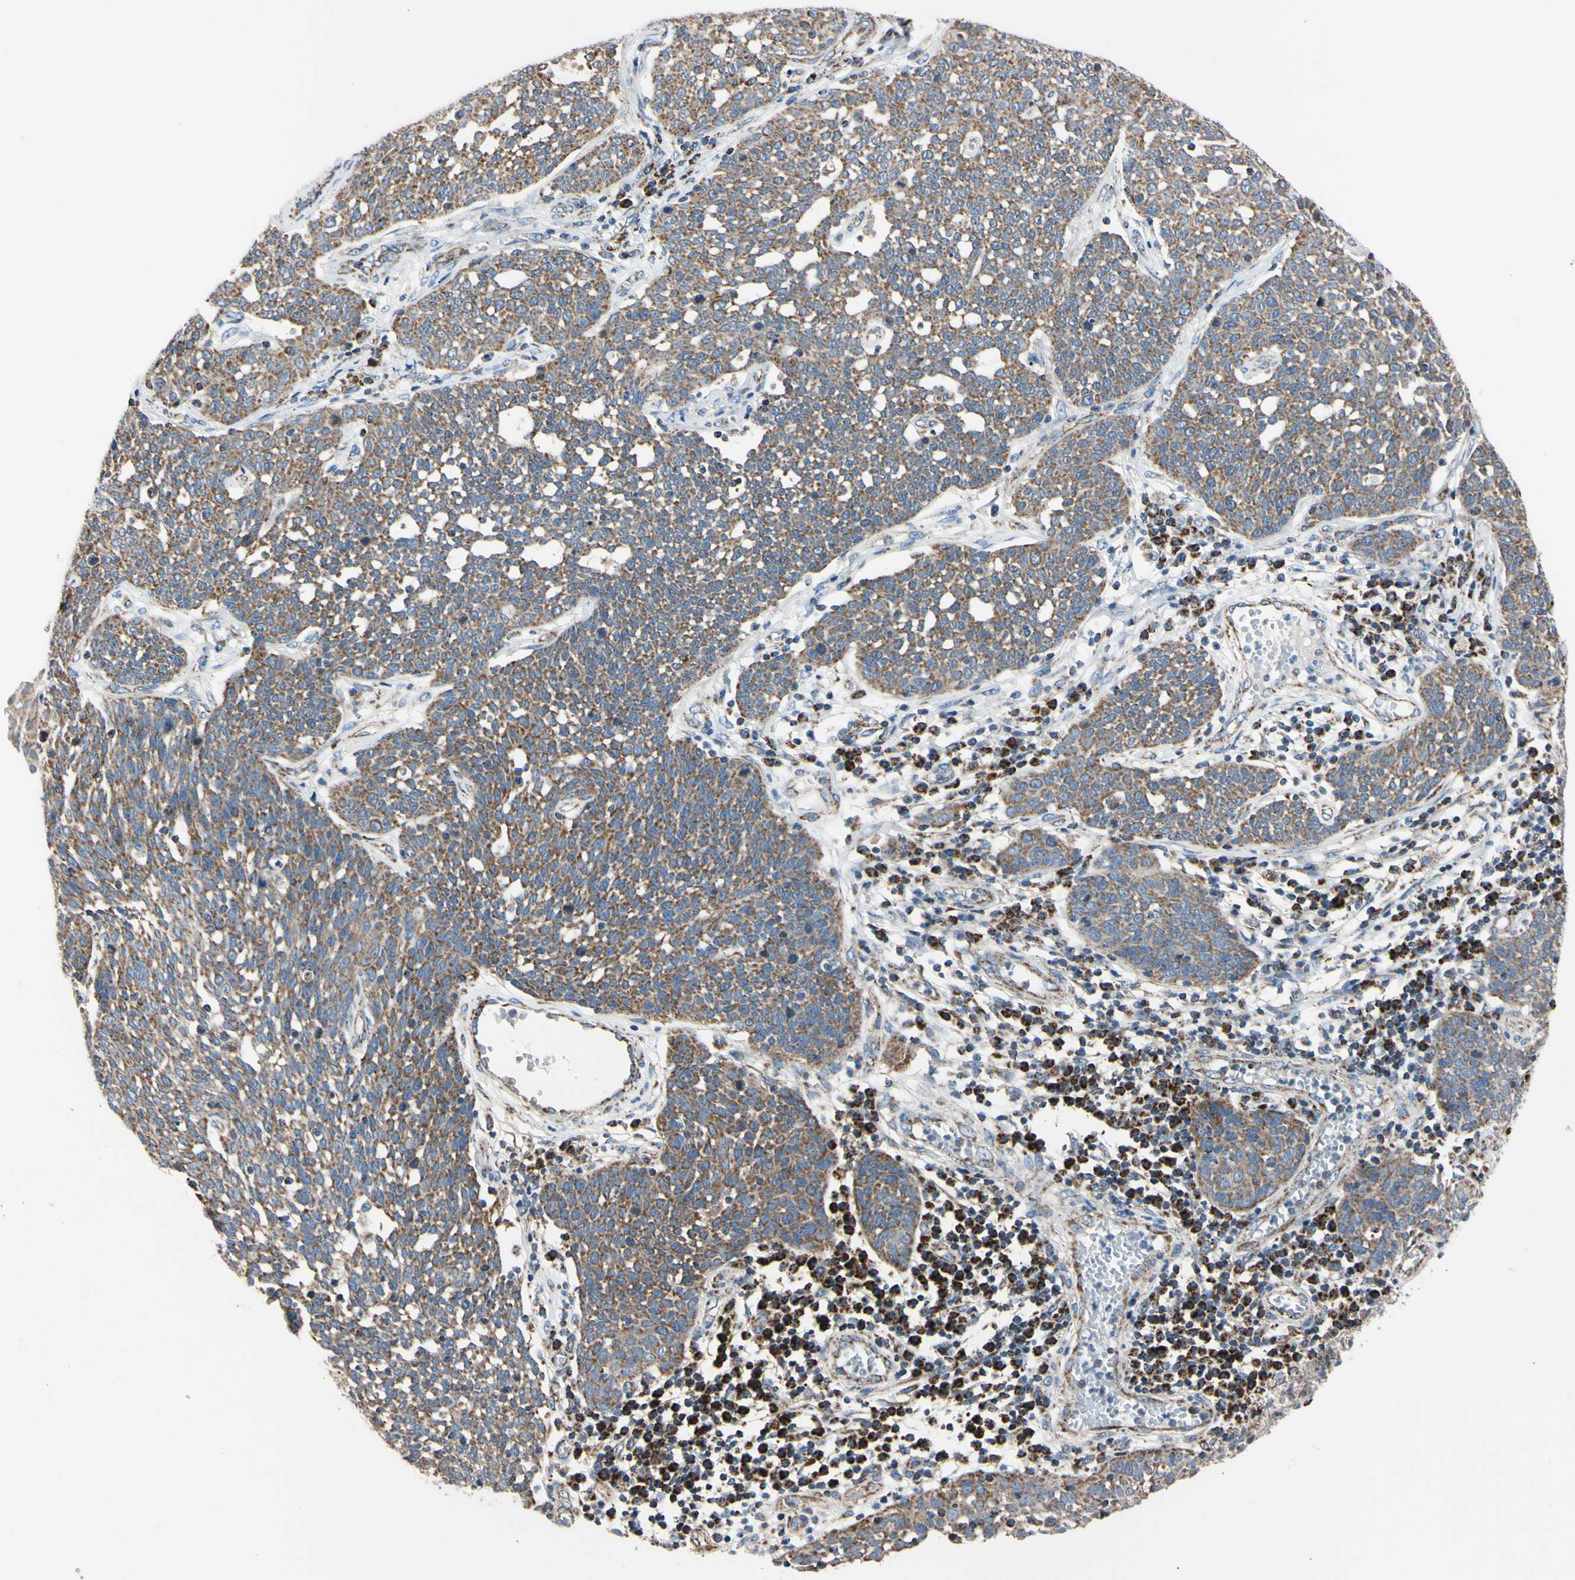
{"staining": {"intensity": "moderate", "quantity": ">75%", "location": "cytoplasmic/membranous"}, "tissue": "cervical cancer", "cell_type": "Tumor cells", "image_type": "cancer", "snomed": [{"axis": "morphology", "description": "Squamous cell carcinoma, NOS"}, {"axis": "topography", "description": "Cervix"}], "caption": "Immunohistochemical staining of cervical squamous cell carcinoma shows medium levels of moderate cytoplasmic/membranous protein staining in about >75% of tumor cells. (IHC, brightfield microscopy, high magnification).", "gene": "CLPP", "patient": {"sex": "female", "age": 34}}